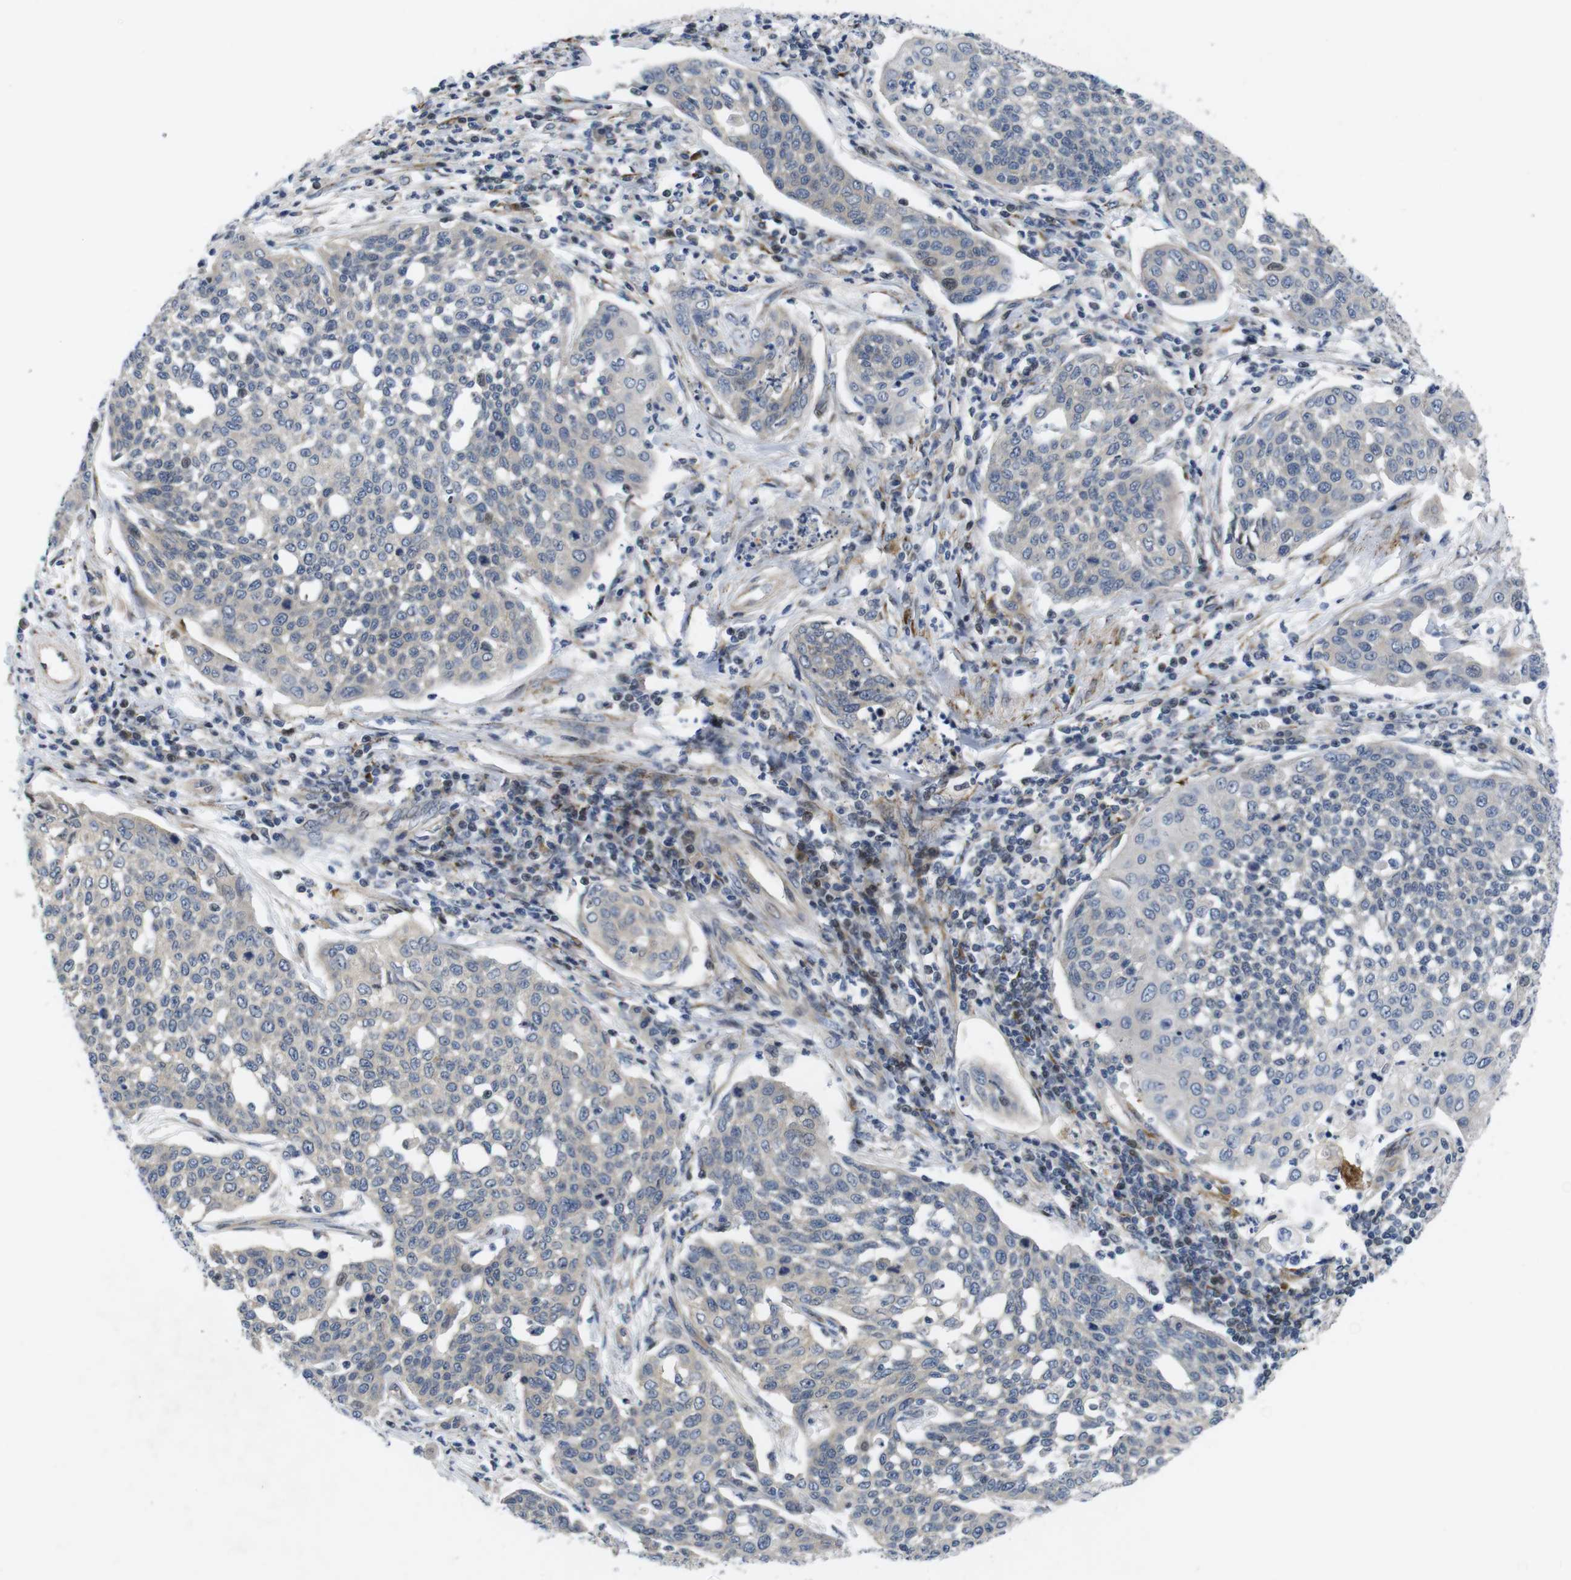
{"staining": {"intensity": "weak", "quantity": "<25%", "location": "cytoplasmic/membranous,nuclear"}, "tissue": "cervical cancer", "cell_type": "Tumor cells", "image_type": "cancer", "snomed": [{"axis": "morphology", "description": "Squamous cell carcinoma, NOS"}, {"axis": "topography", "description": "Cervix"}], "caption": "Tumor cells are negative for protein expression in human cervical cancer. Brightfield microscopy of immunohistochemistry stained with DAB (brown) and hematoxylin (blue), captured at high magnification.", "gene": "ROBO2", "patient": {"sex": "female", "age": 34}}